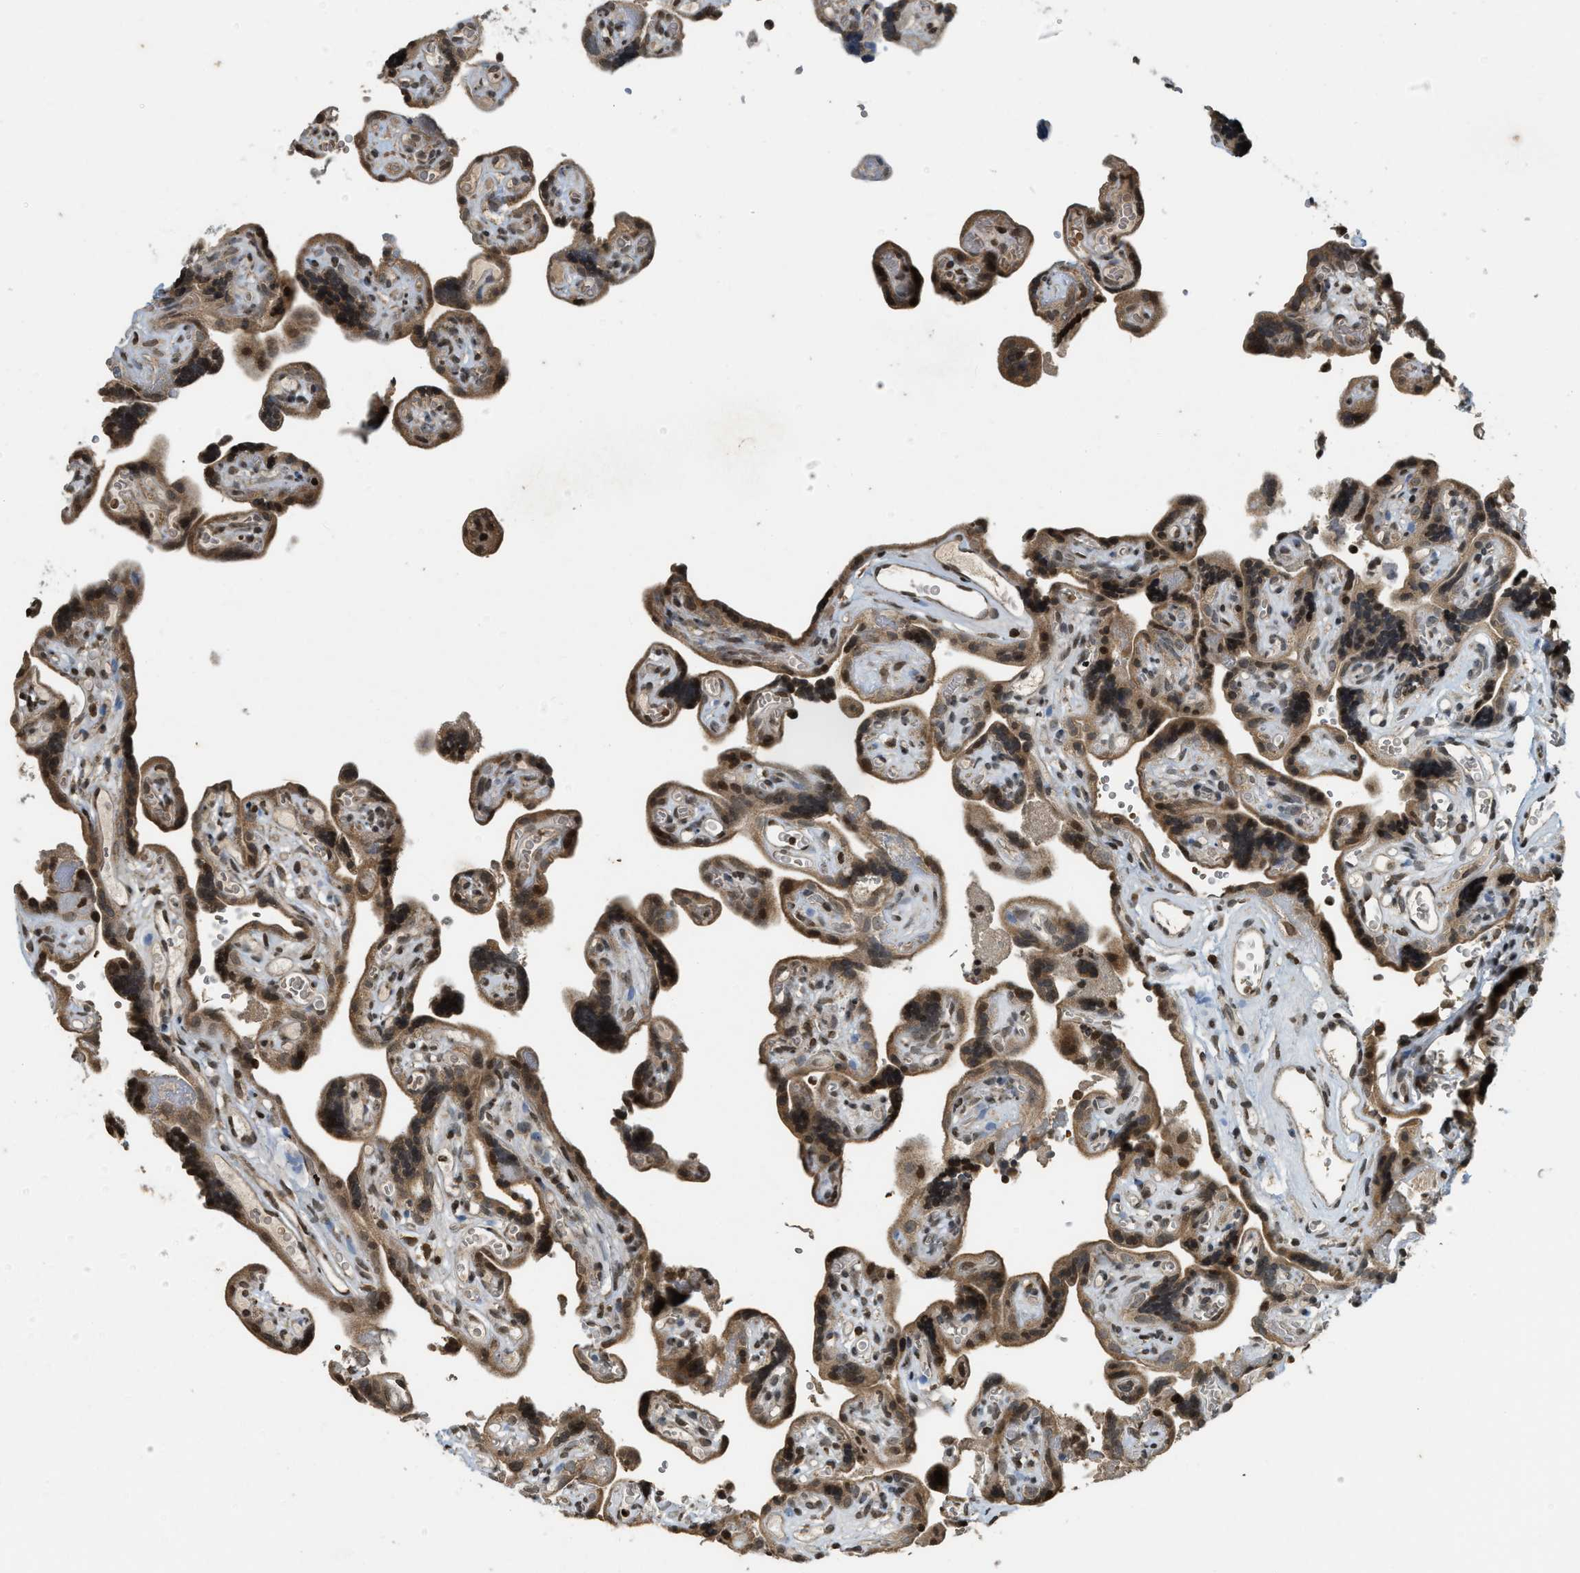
{"staining": {"intensity": "moderate", "quantity": "<25%", "location": "cytoplasmic/membranous,nuclear"}, "tissue": "placenta", "cell_type": "Decidual cells", "image_type": "normal", "snomed": [{"axis": "morphology", "description": "Normal tissue, NOS"}, {"axis": "topography", "description": "Placenta"}], "caption": "Protein expression analysis of unremarkable placenta reveals moderate cytoplasmic/membranous,nuclear positivity in approximately <25% of decidual cells.", "gene": "SIAH1", "patient": {"sex": "female", "age": 30}}